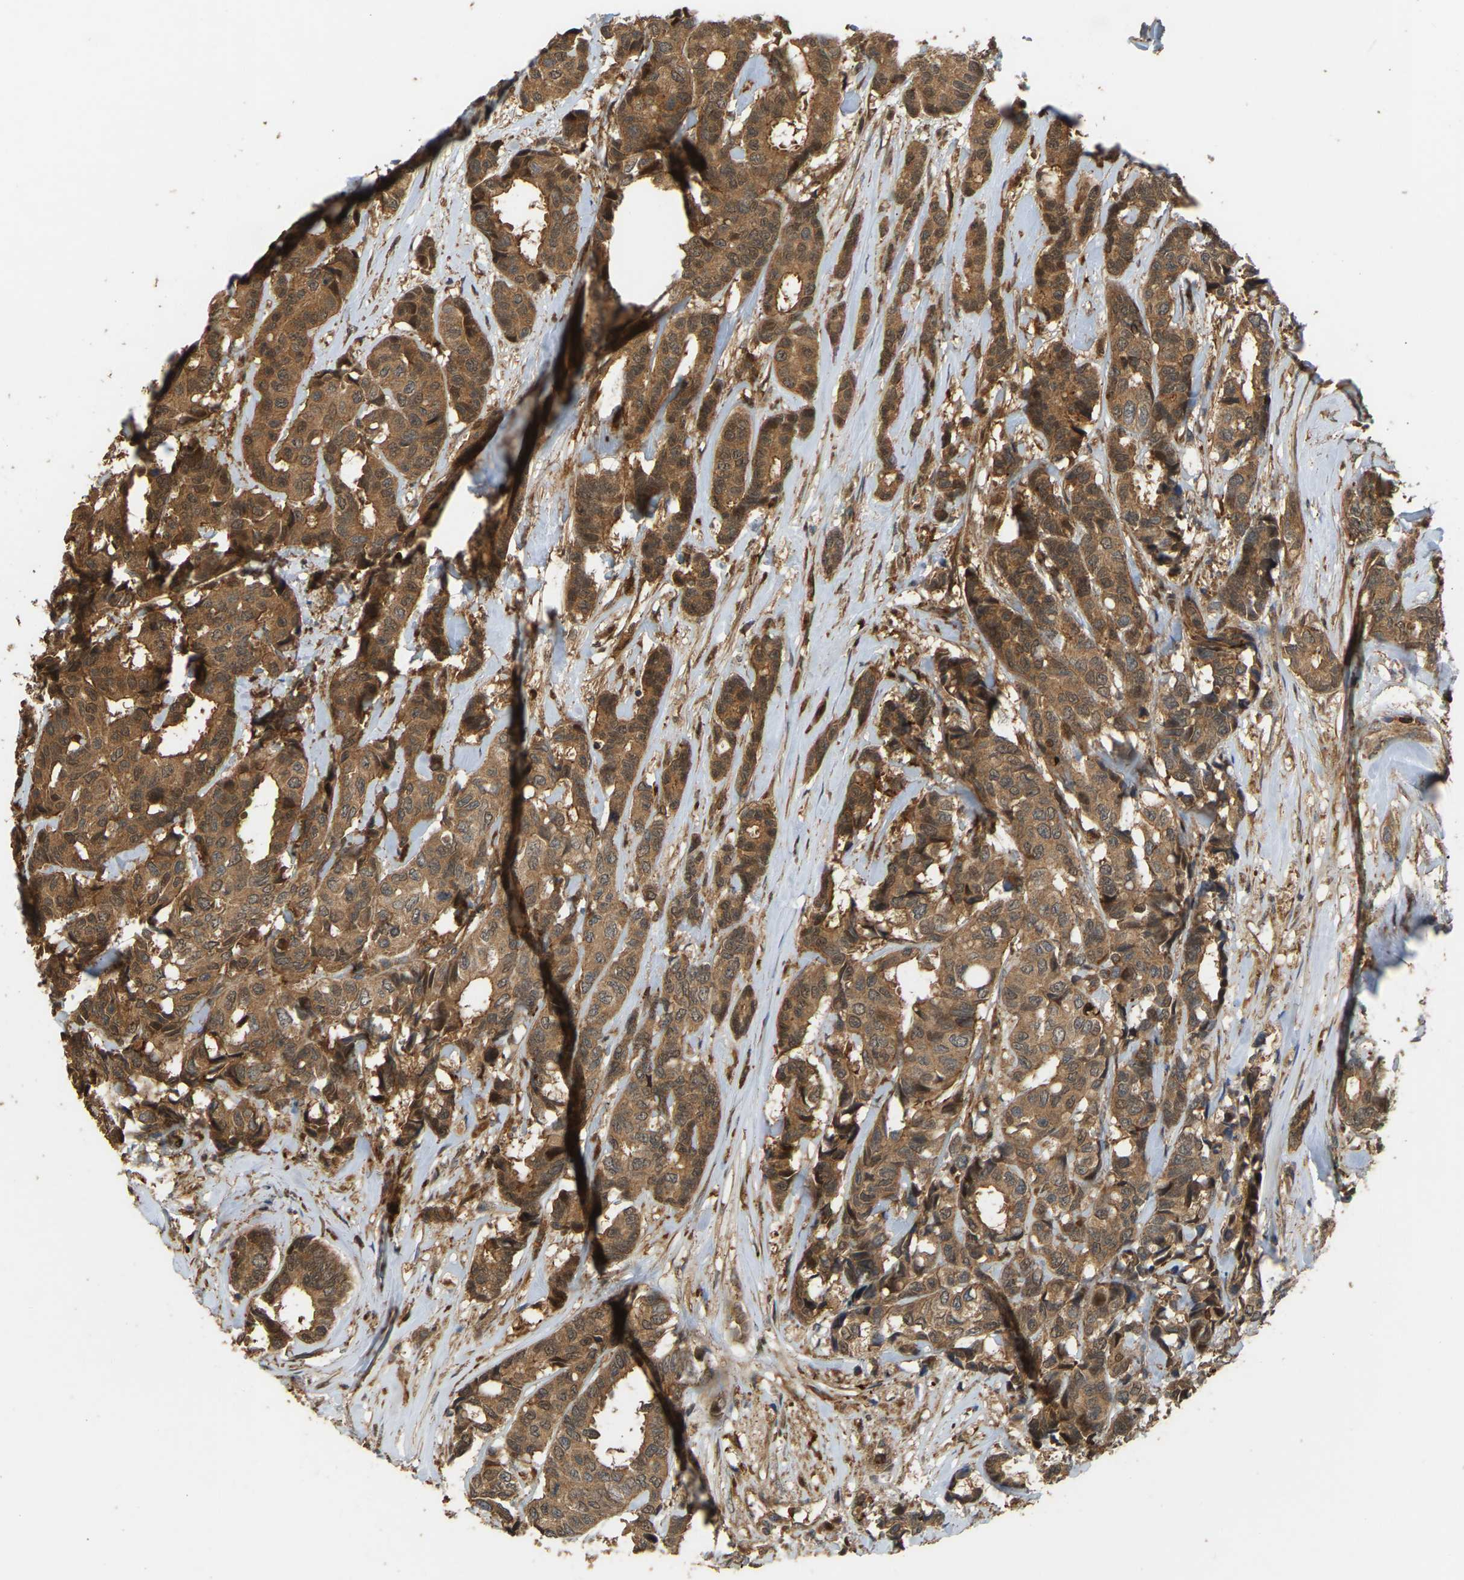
{"staining": {"intensity": "moderate", "quantity": ">75%", "location": "cytoplasmic/membranous"}, "tissue": "breast cancer", "cell_type": "Tumor cells", "image_type": "cancer", "snomed": [{"axis": "morphology", "description": "Duct carcinoma"}, {"axis": "topography", "description": "Breast"}], "caption": "Breast cancer (infiltrating ductal carcinoma) stained for a protein (brown) shows moderate cytoplasmic/membranous positive expression in about >75% of tumor cells.", "gene": "GOPC", "patient": {"sex": "female", "age": 87}}